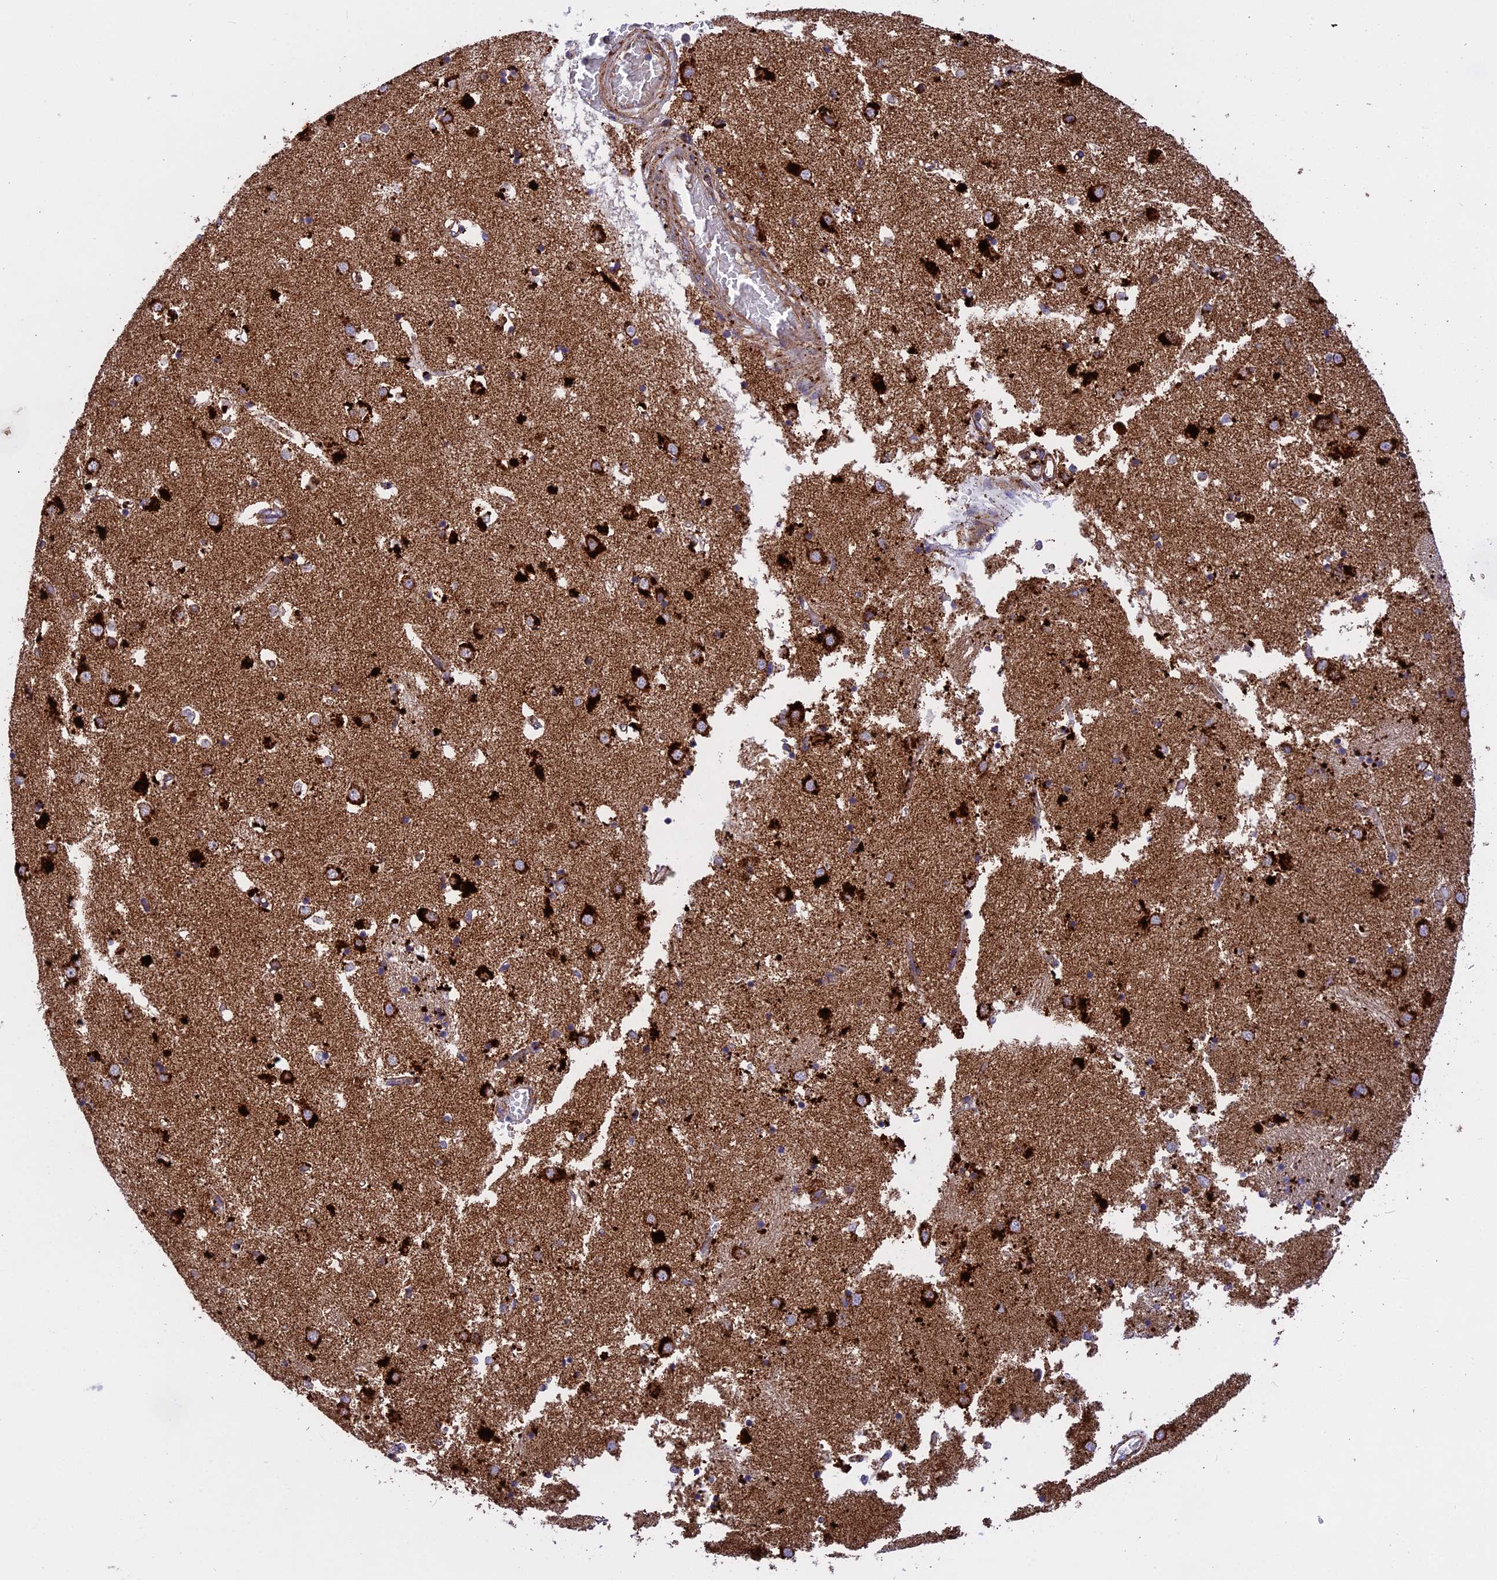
{"staining": {"intensity": "strong", "quantity": "25%-75%", "location": "cytoplasmic/membranous"}, "tissue": "caudate", "cell_type": "Glial cells", "image_type": "normal", "snomed": [{"axis": "morphology", "description": "Normal tissue, NOS"}, {"axis": "topography", "description": "Lateral ventricle wall"}], "caption": "This micrograph shows immunohistochemistry (IHC) staining of benign human caudate, with high strong cytoplasmic/membranous positivity in about 25%-75% of glial cells.", "gene": "UQCRB", "patient": {"sex": "male", "age": 70}}